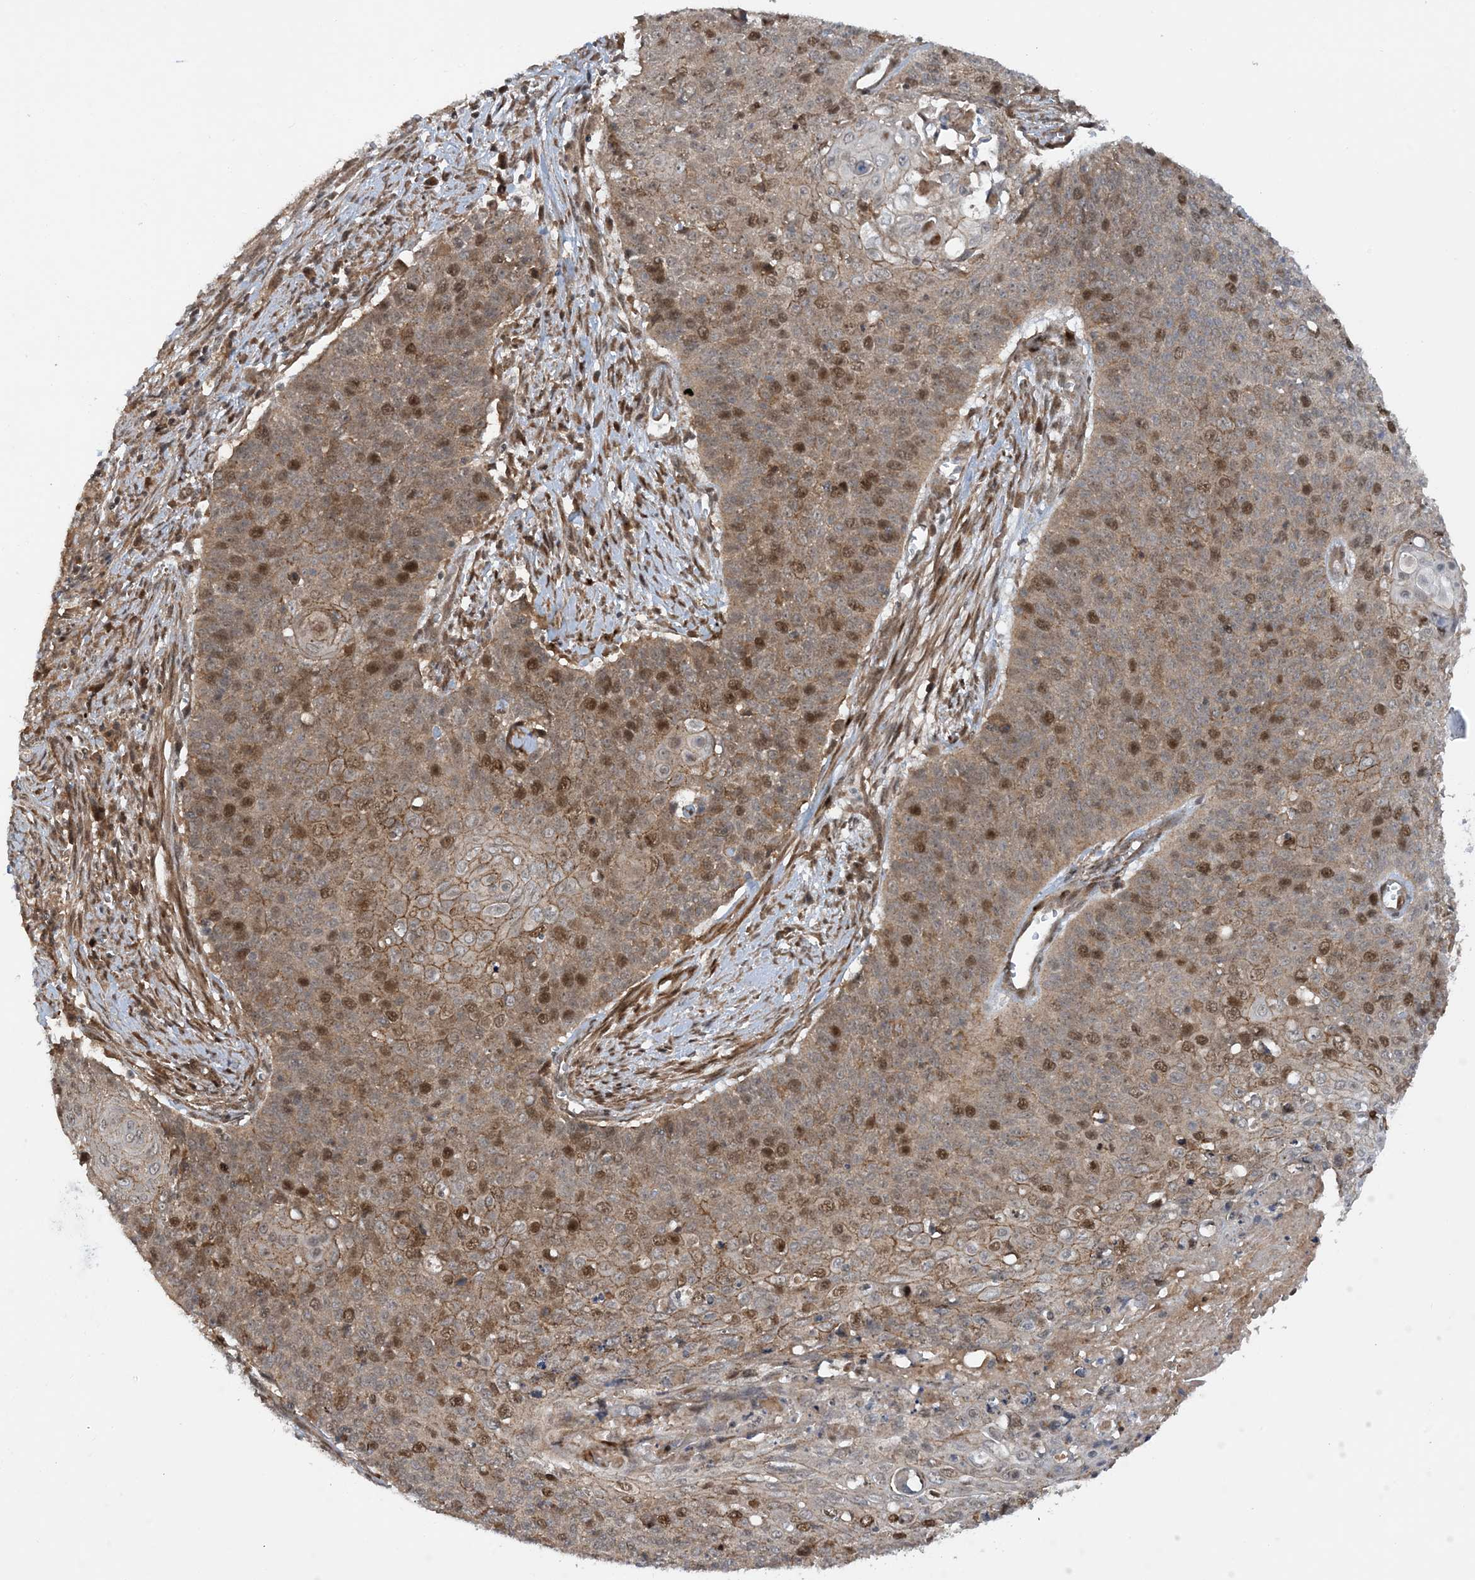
{"staining": {"intensity": "moderate", "quantity": "25%-75%", "location": "cytoplasmic/membranous,nuclear"}, "tissue": "cervical cancer", "cell_type": "Tumor cells", "image_type": "cancer", "snomed": [{"axis": "morphology", "description": "Squamous cell carcinoma, NOS"}, {"axis": "topography", "description": "Cervix"}], "caption": "Tumor cells exhibit medium levels of moderate cytoplasmic/membranous and nuclear positivity in about 25%-75% of cells in cervical cancer (squamous cell carcinoma). Nuclei are stained in blue.", "gene": "HEMK1", "patient": {"sex": "female", "age": 39}}